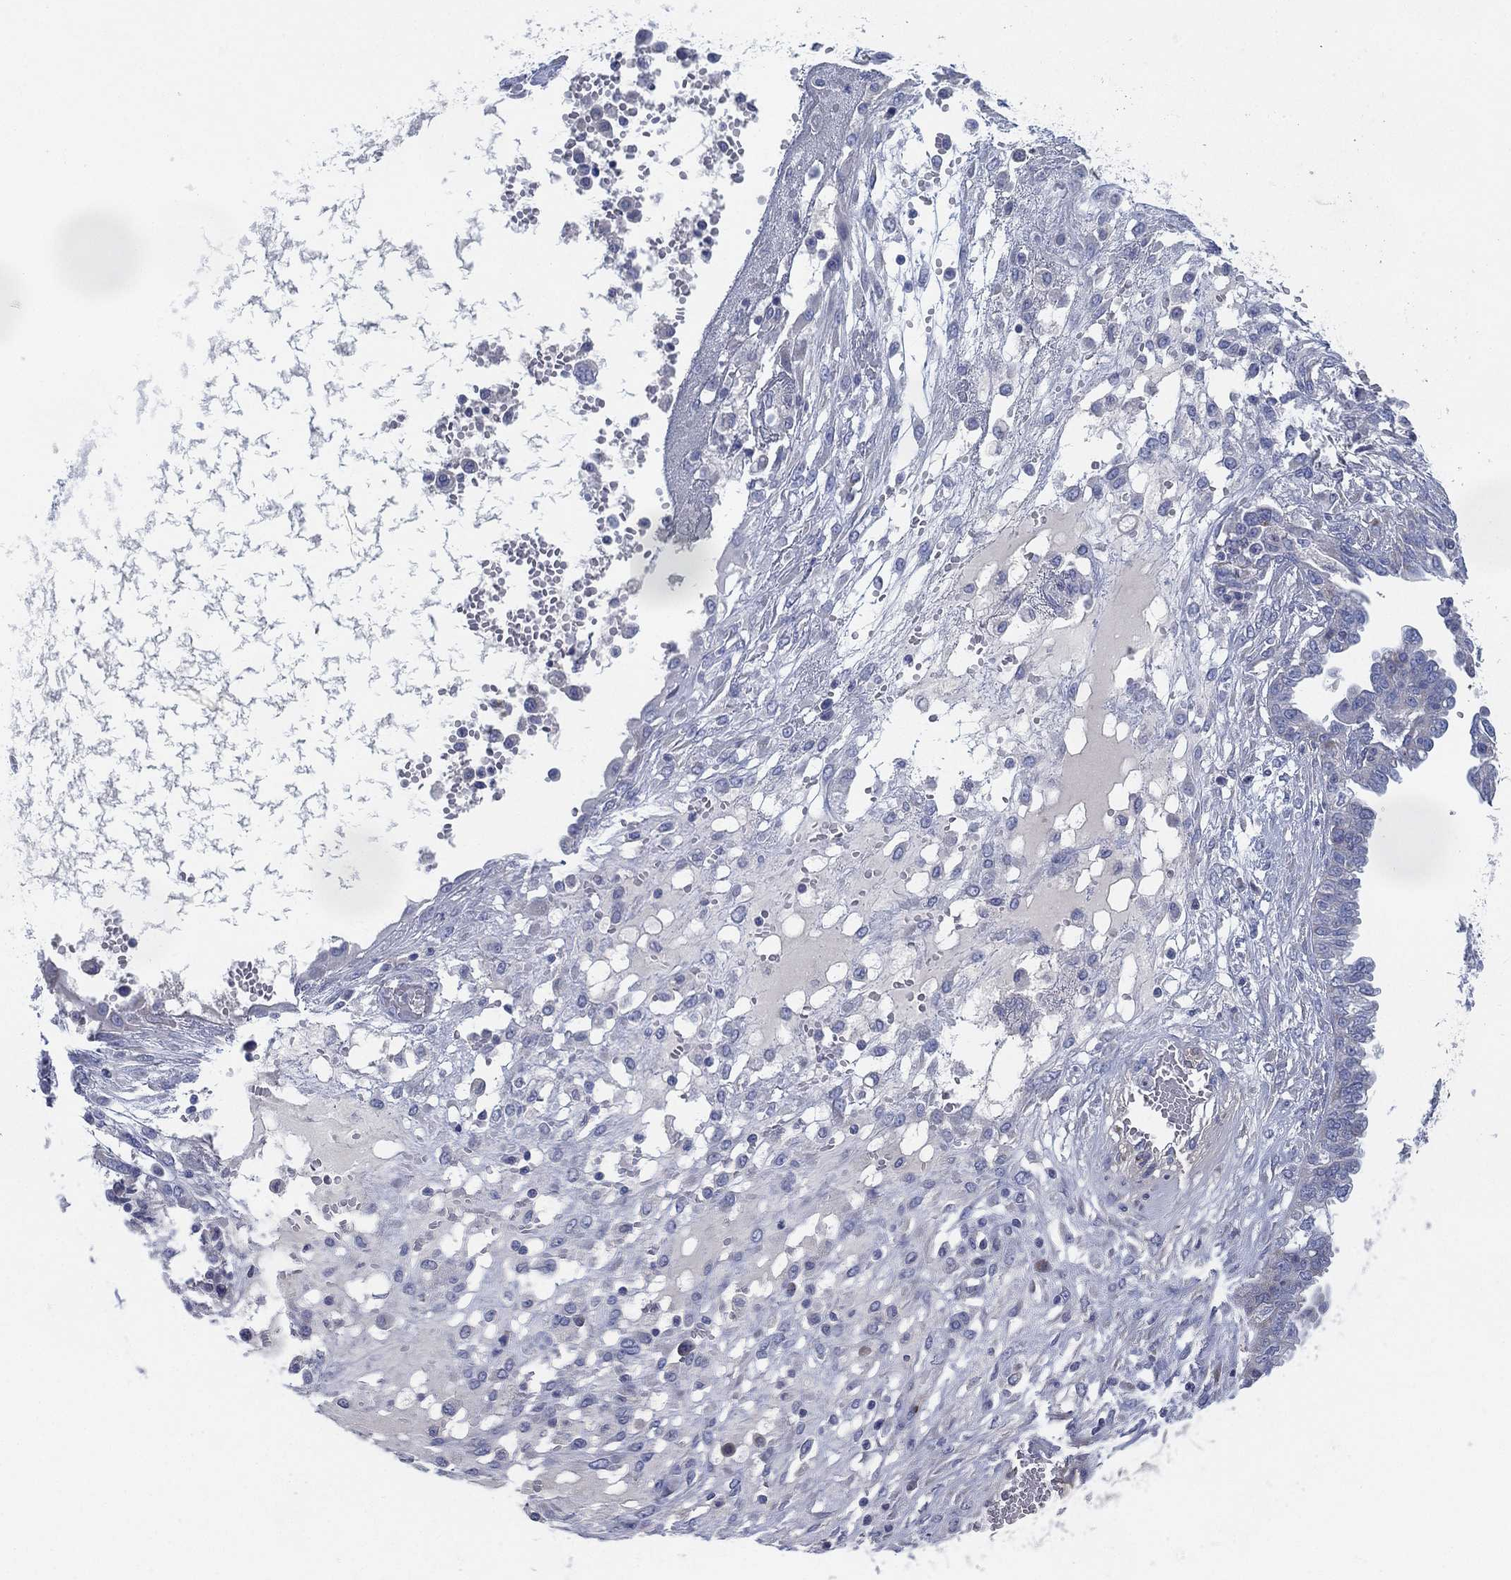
{"staining": {"intensity": "negative", "quantity": "none", "location": "none"}, "tissue": "ovarian cancer", "cell_type": "Tumor cells", "image_type": "cancer", "snomed": [{"axis": "morphology", "description": "Cystadenocarcinoma, serous, NOS"}, {"axis": "topography", "description": "Ovary"}], "caption": "An immunohistochemistry image of serous cystadenocarcinoma (ovarian) is shown. There is no staining in tumor cells of serous cystadenocarcinoma (ovarian).", "gene": "ADAD2", "patient": {"sex": "female", "age": 67}}